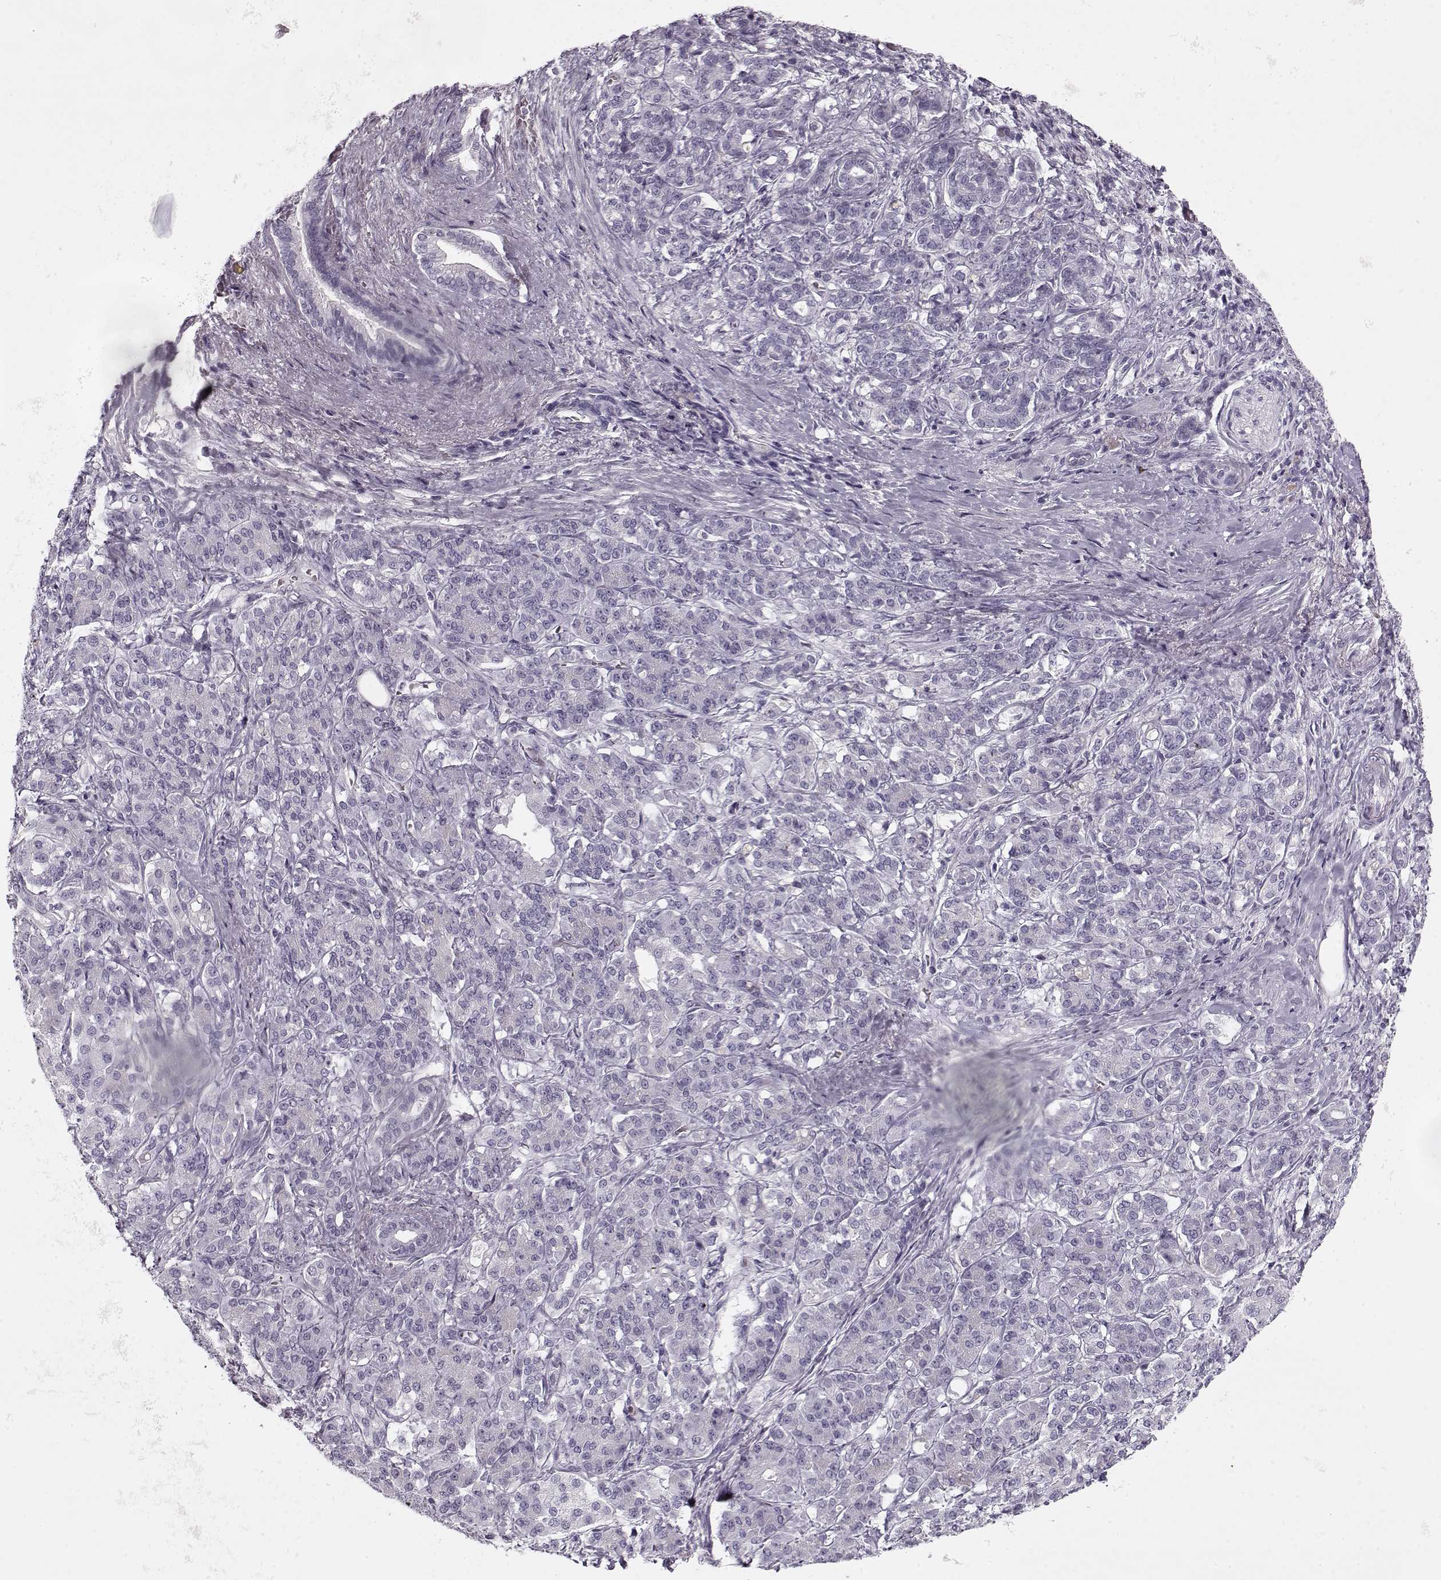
{"staining": {"intensity": "negative", "quantity": "none", "location": "none"}, "tissue": "pancreatic cancer", "cell_type": "Tumor cells", "image_type": "cancer", "snomed": [{"axis": "morphology", "description": "Normal tissue, NOS"}, {"axis": "morphology", "description": "Inflammation, NOS"}, {"axis": "morphology", "description": "Adenocarcinoma, NOS"}, {"axis": "topography", "description": "Pancreas"}], "caption": "There is no significant positivity in tumor cells of pancreatic cancer (adenocarcinoma).", "gene": "PNMT", "patient": {"sex": "male", "age": 57}}